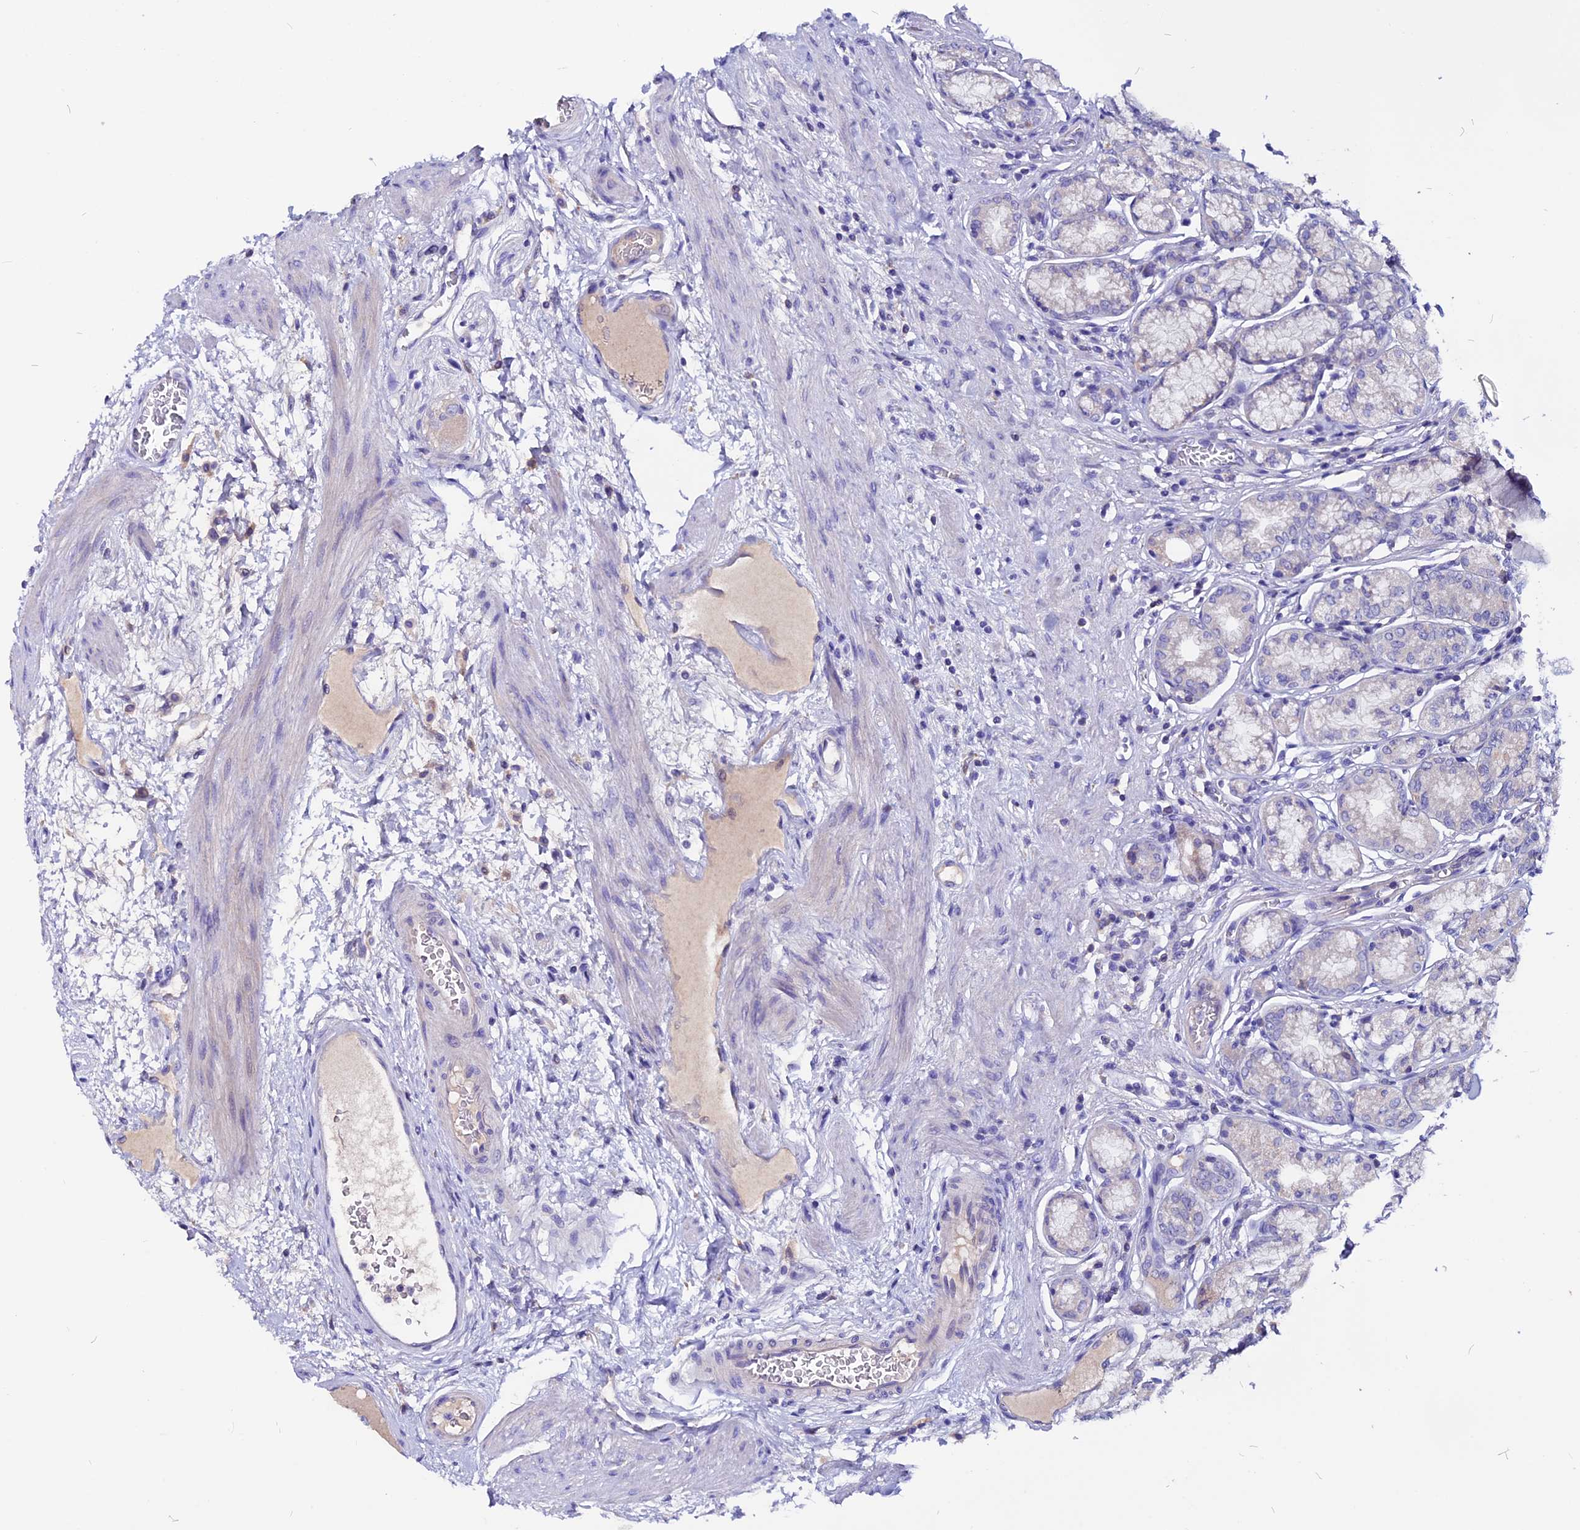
{"staining": {"intensity": "negative", "quantity": "none", "location": "none"}, "tissue": "stomach", "cell_type": "Glandular cells", "image_type": "normal", "snomed": [{"axis": "morphology", "description": "Normal tissue, NOS"}, {"axis": "morphology", "description": "Adenocarcinoma, NOS"}, {"axis": "morphology", "description": "Adenocarcinoma, High grade"}, {"axis": "topography", "description": "Stomach, upper"}, {"axis": "topography", "description": "Stomach"}], "caption": "Human stomach stained for a protein using immunohistochemistry exhibits no positivity in glandular cells.", "gene": "CCBE1", "patient": {"sex": "female", "age": 65}}